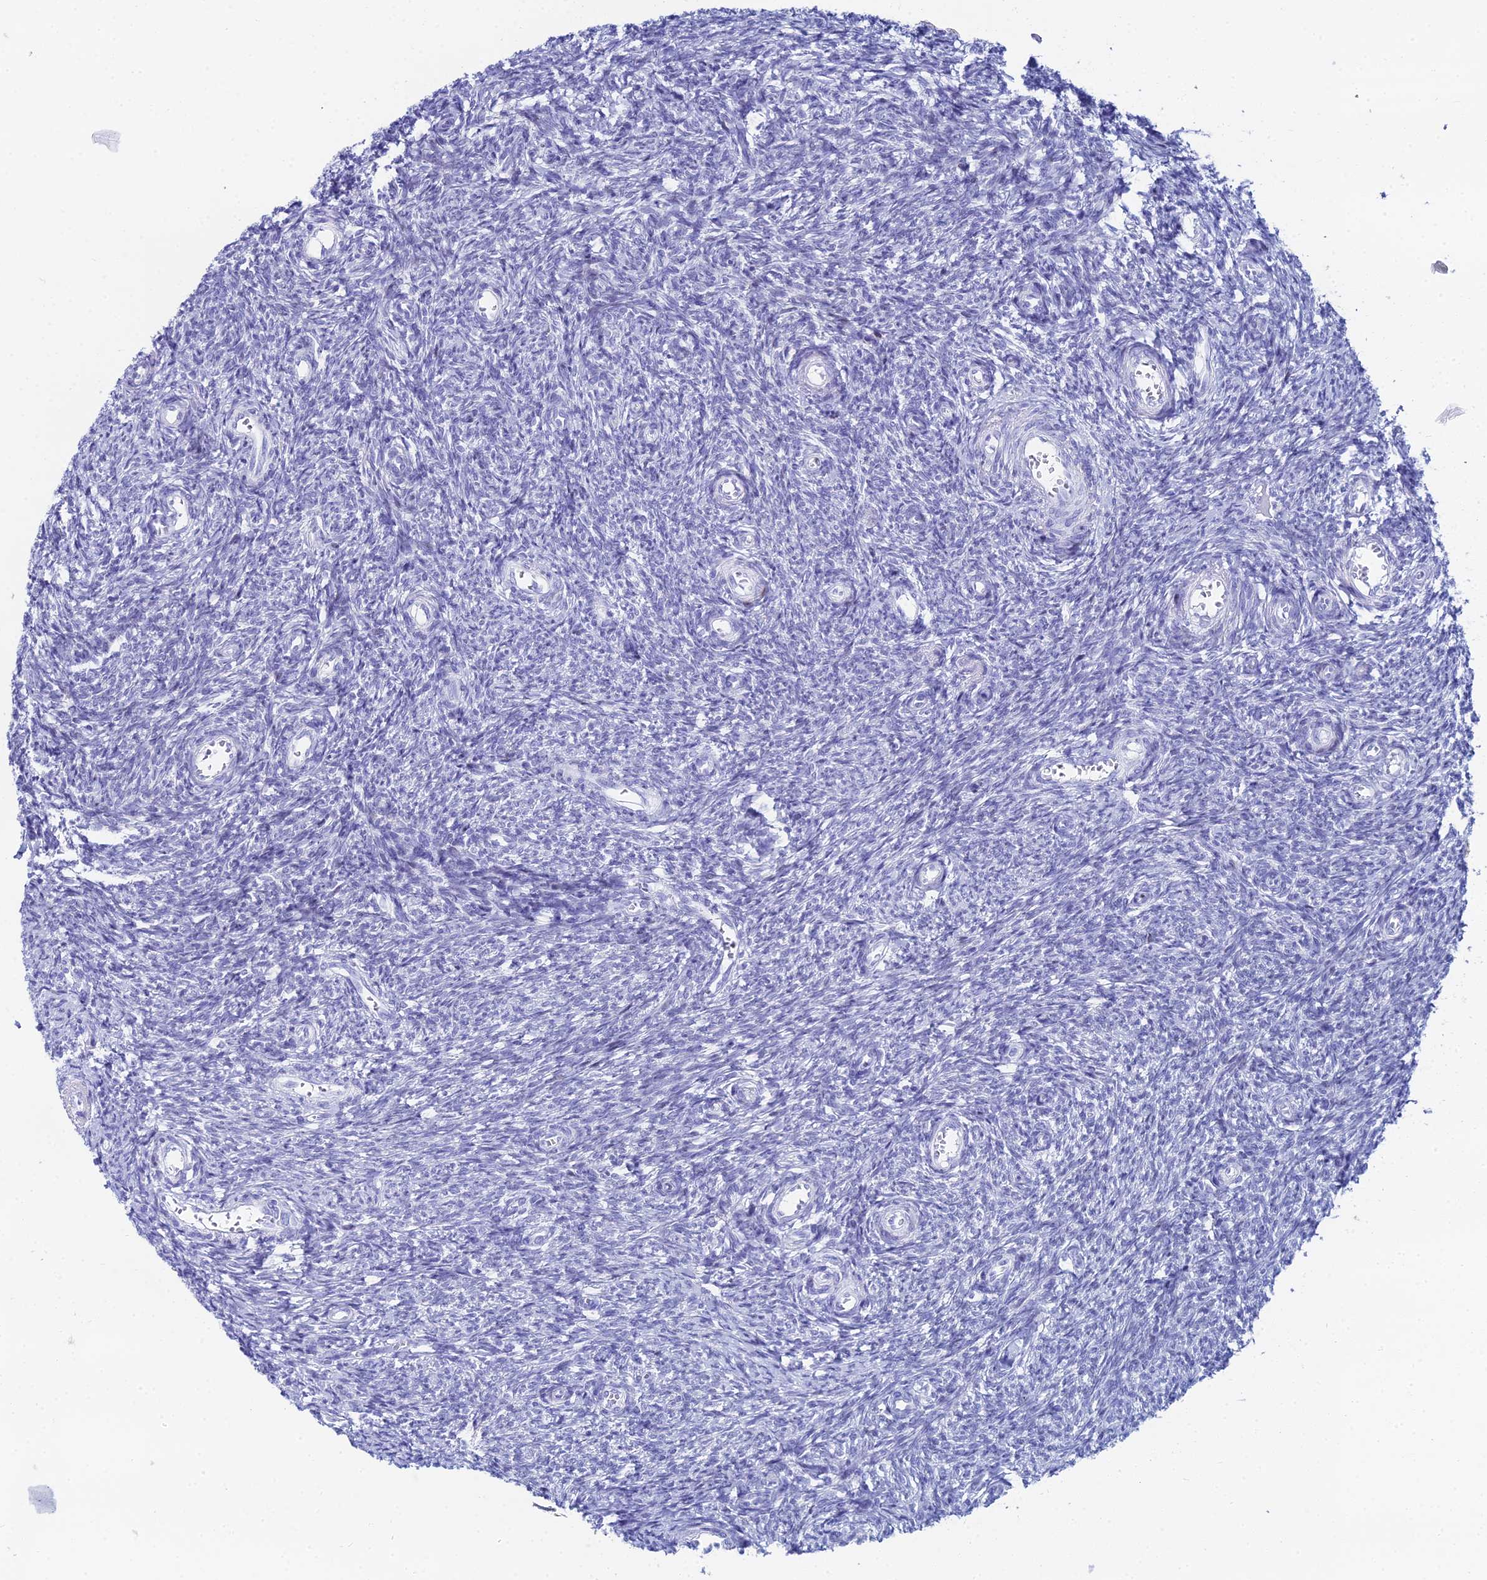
{"staining": {"intensity": "negative", "quantity": "none", "location": "none"}, "tissue": "ovary", "cell_type": "Follicle cells", "image_type": "normal", "snomed": [{"axis": "morphology", "description": "Normal tissue, NOS"}, {"axis": "topography", "description": "Ovary"}], "caption": "This is an IHC photomicrograph of normal ovary. There is no expression in follicle cells.", "gene": "HSPA1L", "patient": {"sex": "female", "age": 44}}